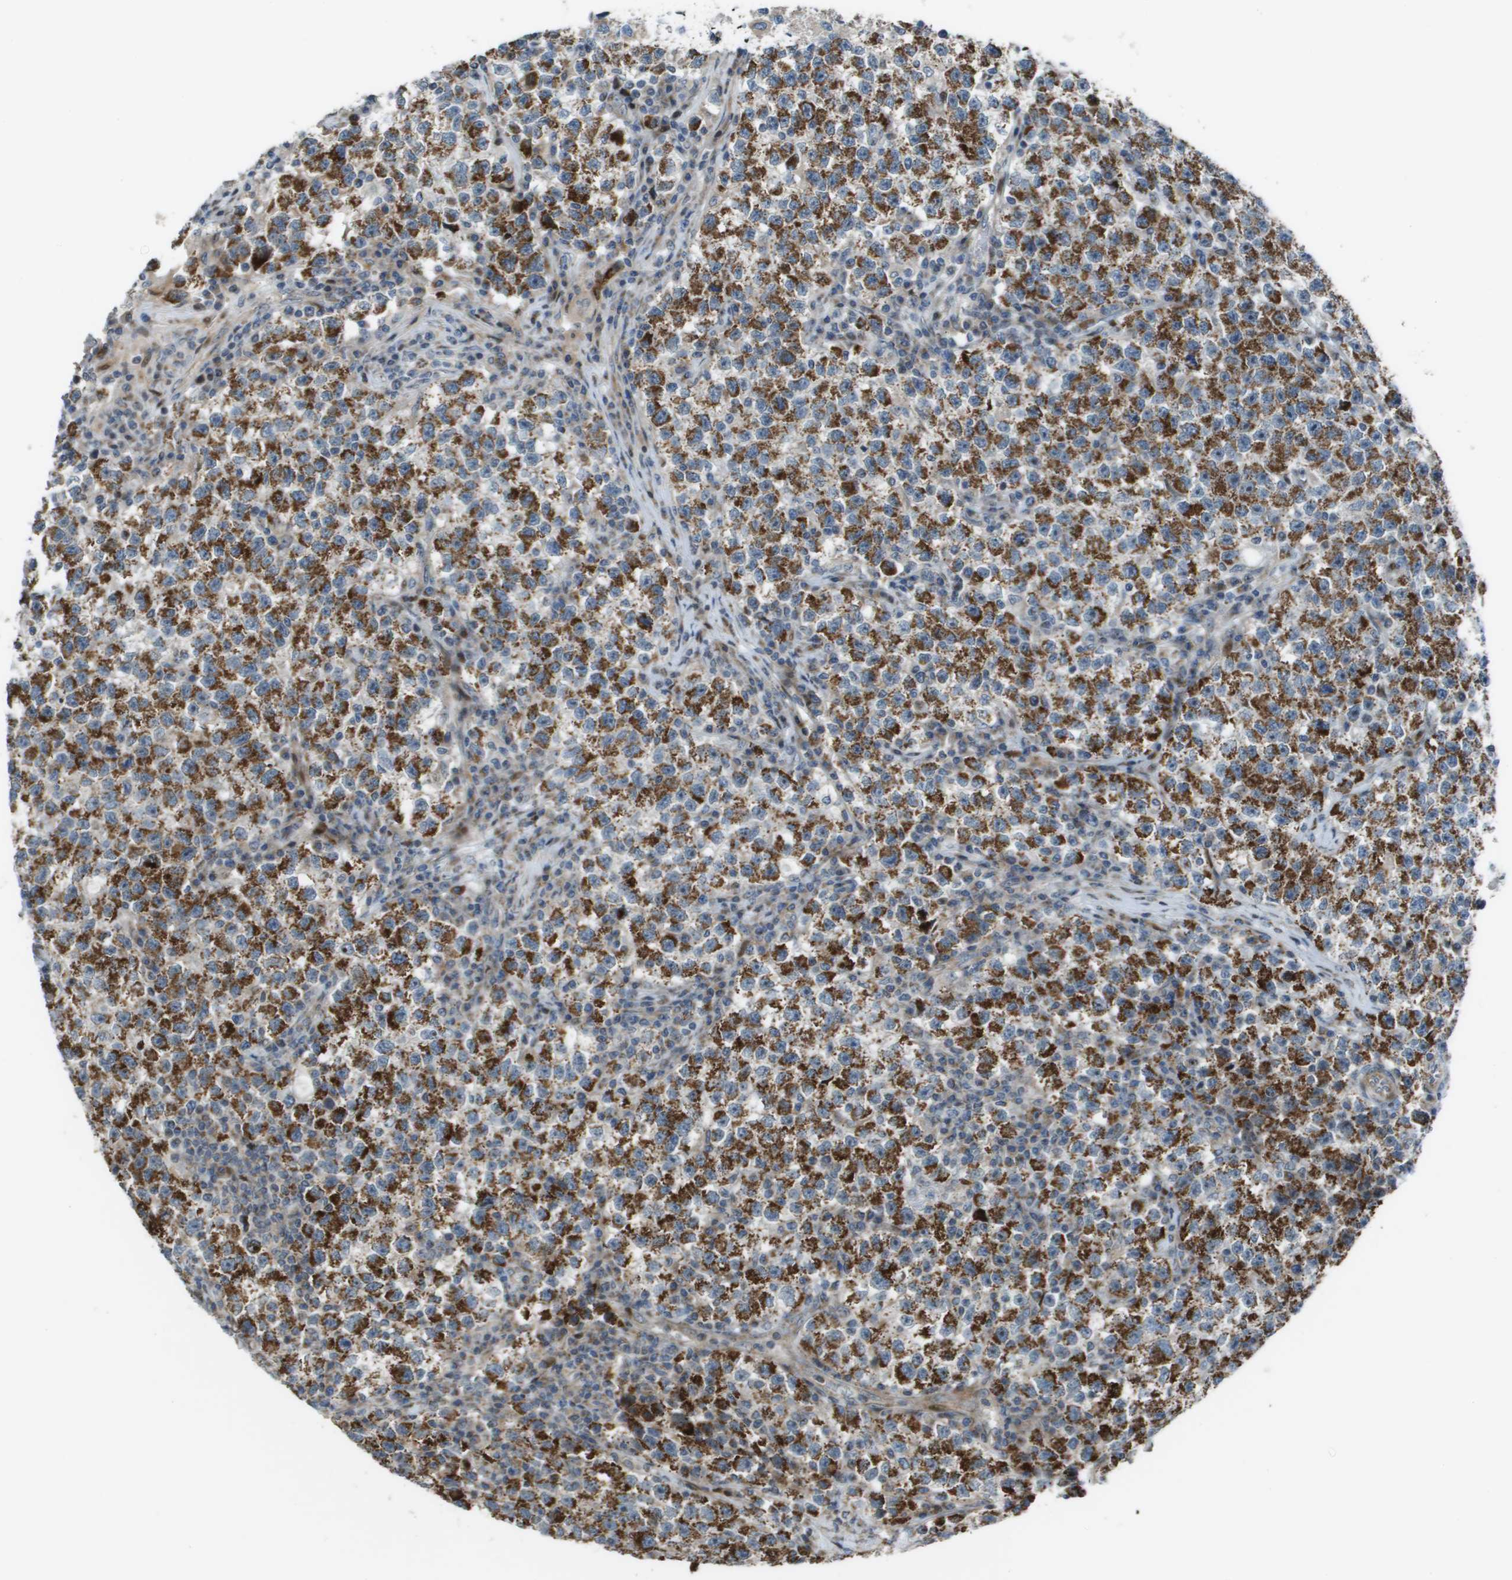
{"staining": {"intensity": "strong", "quantity": ">75%", "location": "cytoplasmic/membranous"}, "tissue": "testis cancer", "cell_type": "Tumor cells", "image_type": "cancer", "snomed": [{"axis": "morphology", "description": "Seminoma, NOS"}, {"axis": "topography", "description": "Testis"}], "caption": "Immunohistochemical staining of testis cancer reveals high levels of strong cytoplasmic/membranous positivity in about >75% of tumor cells. The staining was performed using DAB, with brown indicating positive protein expression. Nuclei are stained blue with hematoxylin.", "gene": "MGAT3", "patient": {"sex": "male", "age": 22}}